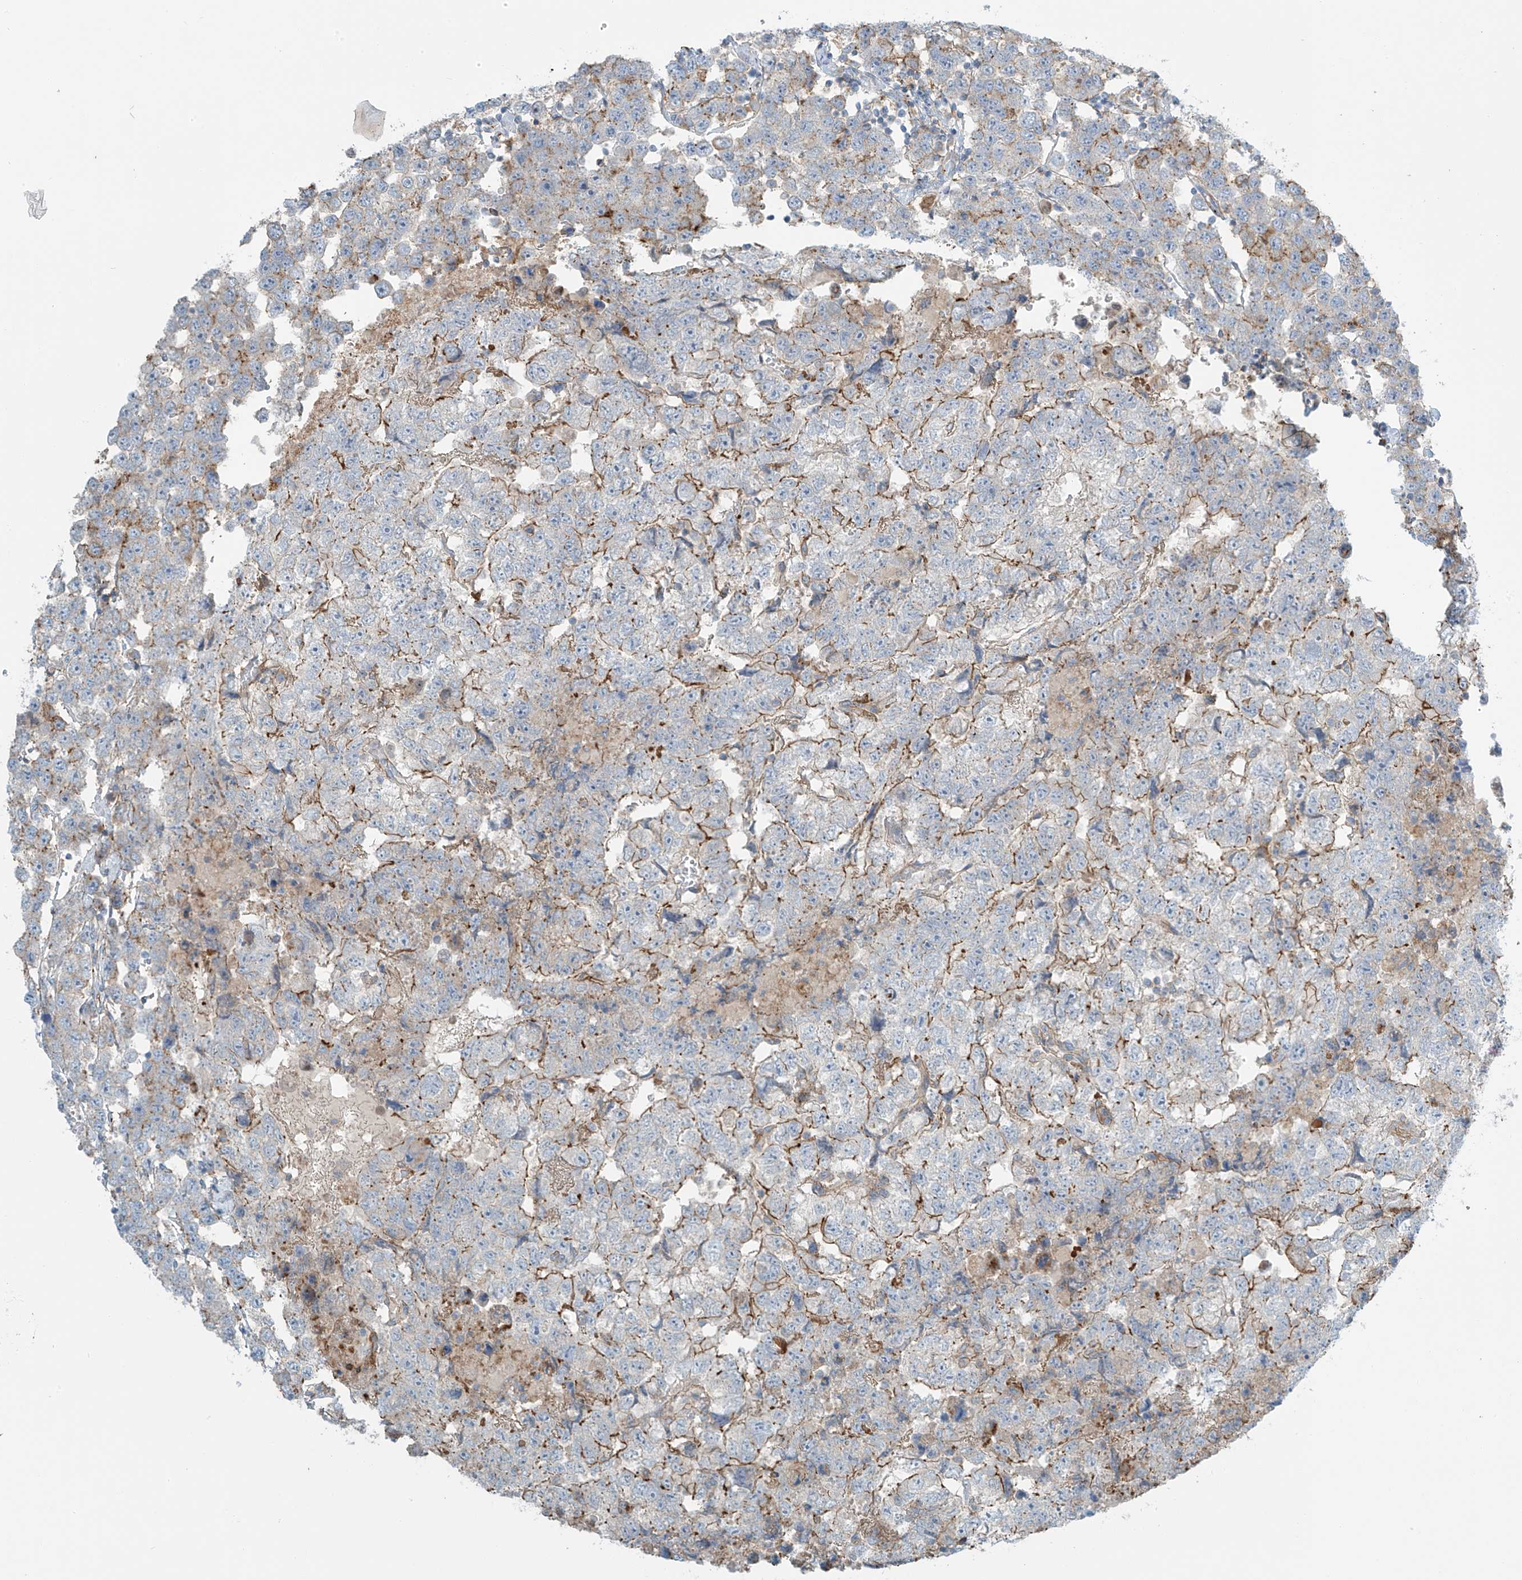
{"staining": {"intensity": "moderate", "quantity": ">75%", "location": "cytoplasmic/membranous"}, "tissue": "testis cancer", "cell_type": "Tumor cells", "image_type": "cancer", "snomed": [{"axis": "morphology", "description": "Carcinoma, Embryonal, NOS"}, {"axis": "topography", "description": "Testis"}], "caption": "IHC image of human testis embryonal carcinoma stained for a protein (brown), which displays medium levels of moderate cytoplasmic/membranous staining in about >75% of tumor cells.", "gene": "SLC9A2", "patient": {"sex": "male", "age": 36}}